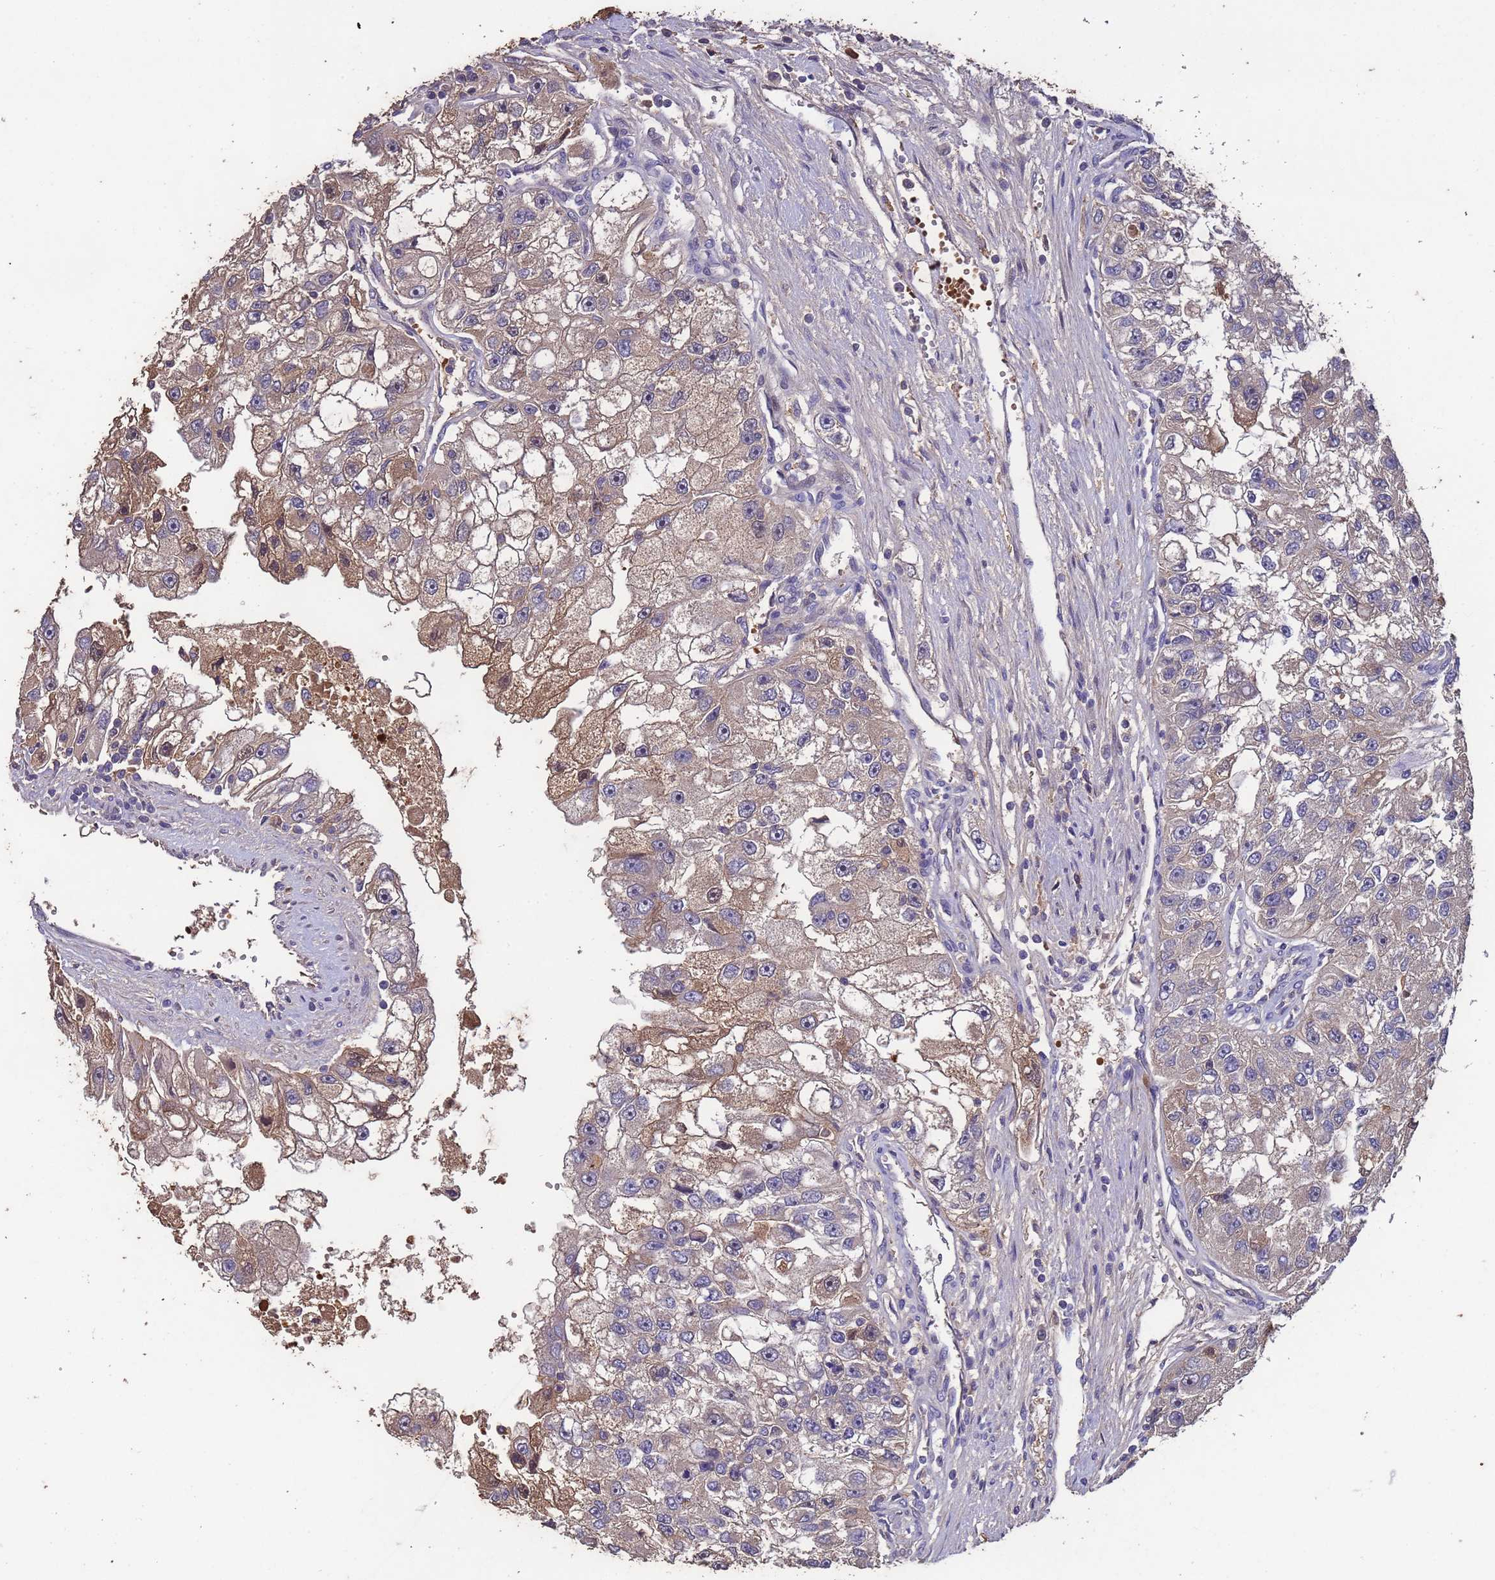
{"staining": {"intensity": "weak", "quantity": "<25%", "location": "cytoplasmic/membranous"}, "tissue": "renal cancer", "cell_type": "Tumor cells", "image_type": "cancer", "snomed": [{"axis": "morphology", "description": "Adenocarcinoma, NOS"}, {"axis": "topography", "description": "Kidney"}], "caption": "Immunohistochemistry of human renal cancer (adenocarcinoma) reveals no positivity in tumor cells.", "gene": "CCDC184", "patient": {"sex": "male", "age": 63}}